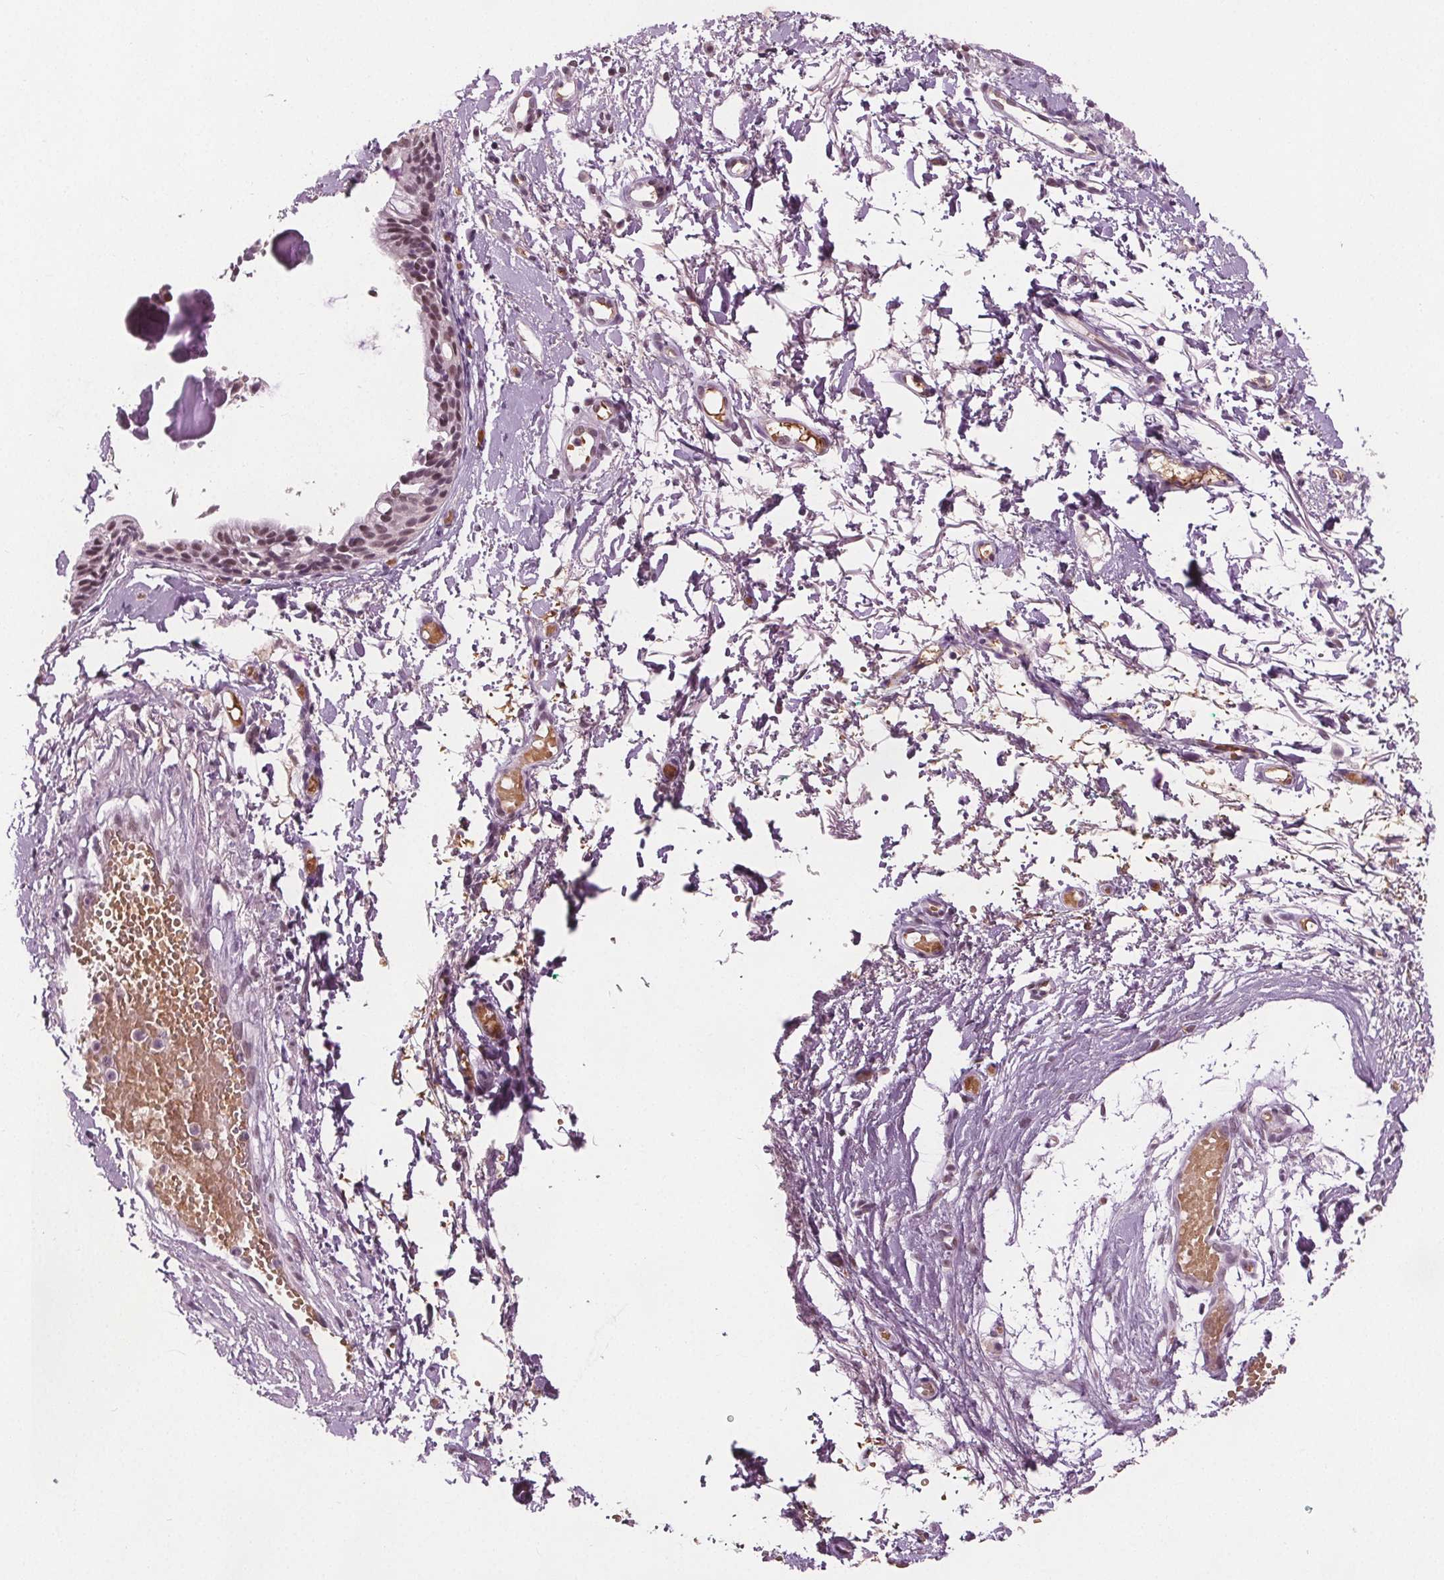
{"staining": {"intensity": "moderate", "quantity": ">75%", "location": "nuclear"}, "tissue": "nasopharynx", "cell_type": "Respiratory epithelial cells", "image_type": "normal", "snomed": [{"axis": "morphology", "description": "Normal tissue, NOS"}, {"axis": "morphology", "description": "Basal cell carcinoma"}, {"axis": "topography", "description": "Cartilage tissue"}, {"axis": "topography", "description": "Nasopharynx"}, {"axis": "topography", "description": "Oral tissue"}], "caption": "Nasopharynx stained for a protein (brown) exhibits moderate nuclear positive positivity in approximately >75% of respiratory epithelial cells.", "gene": "IWS1", "patient": {"sex": "female", "age": 77}}